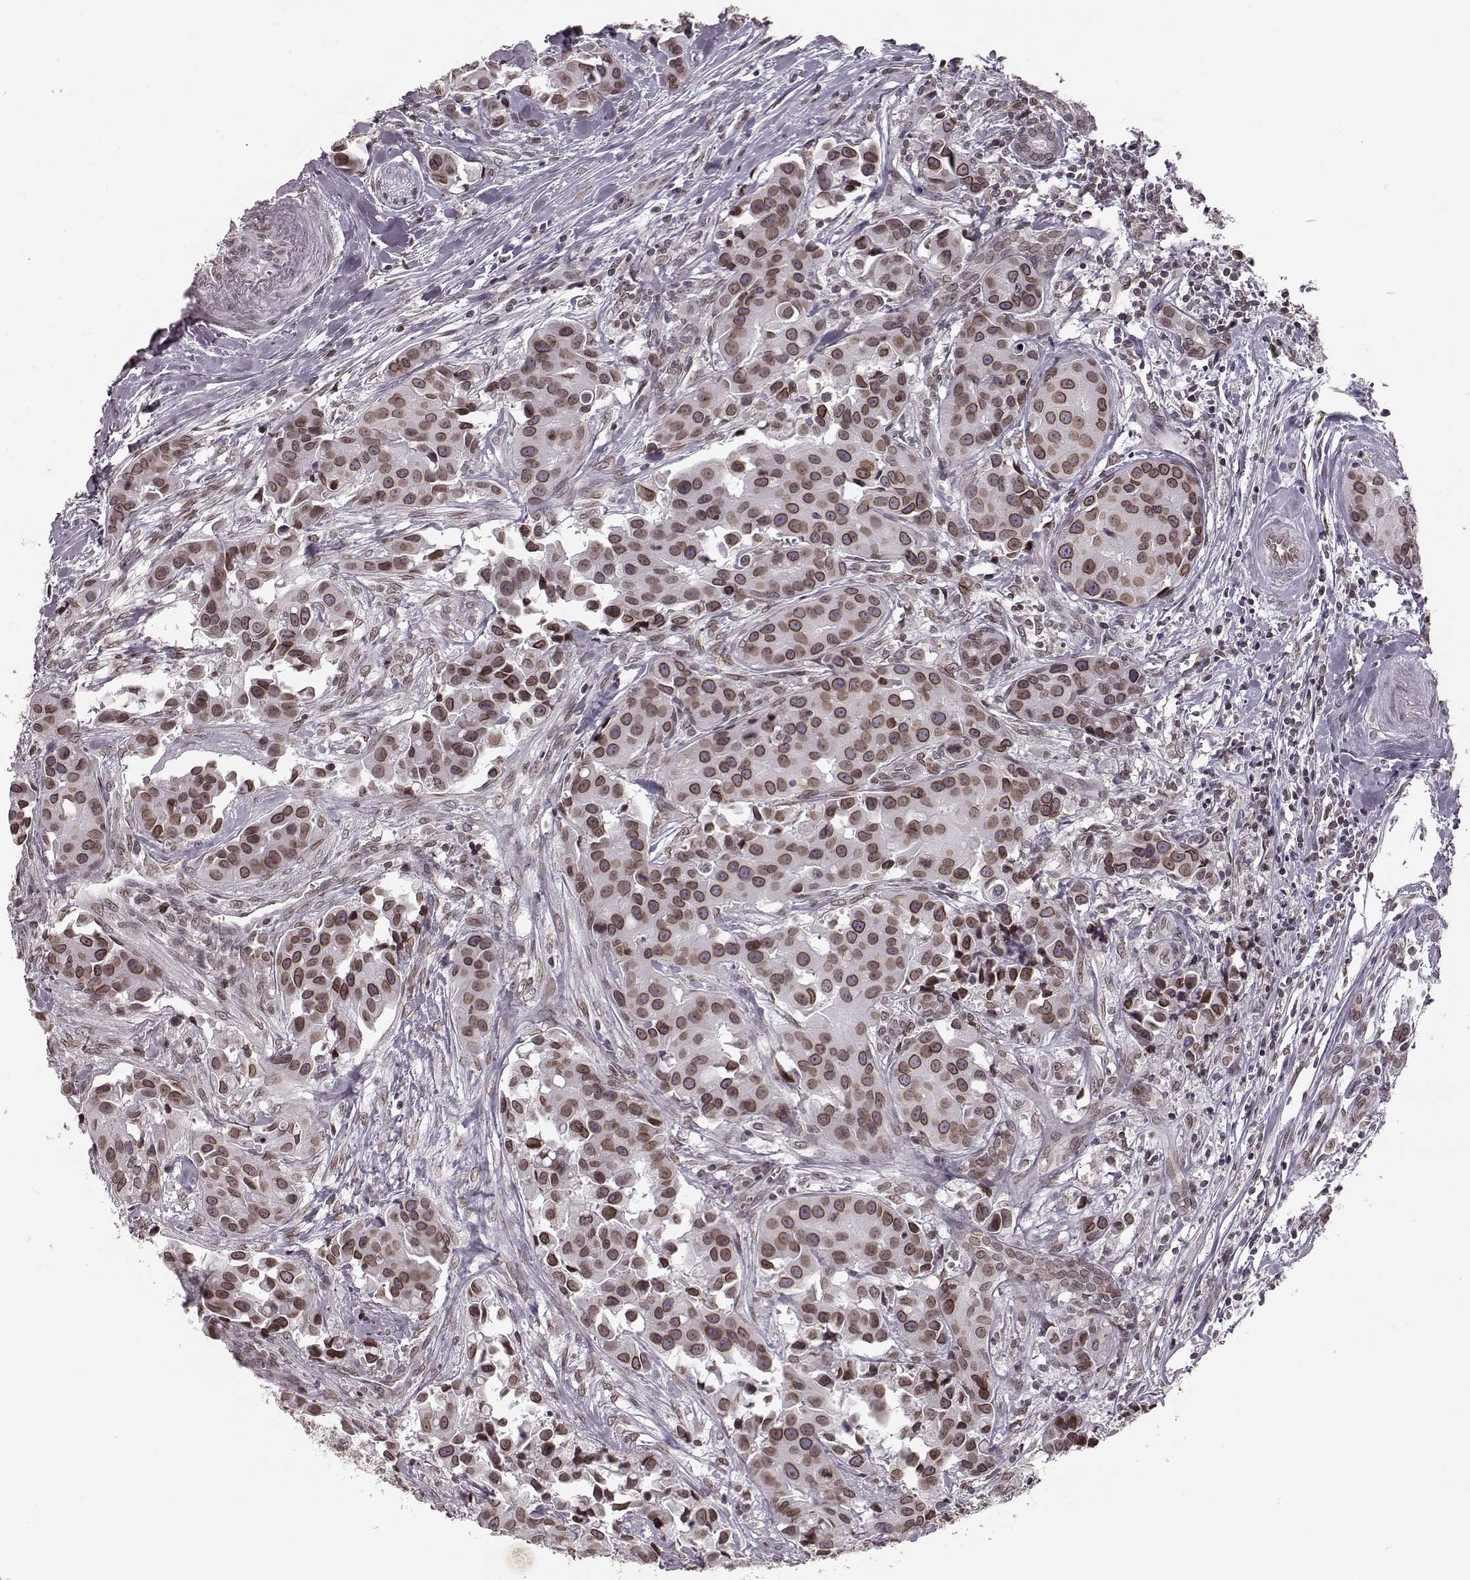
{"staining": {"intensity": "strong", "quantity": ">75%", "location": "cytoplasmic/membranous,nuclear"}, "tissue": "head and neck cancer", "cell_type": "Tumor cells", "image_type": "cancer", "snomed": [{"axis": "morphology", "description": "Adenocarcinoma, NOS"}, {"axis": "topography", "description": "Head-Neck"}], "caption": "Protein analysis of head and neck cancer tissue demonstrates strong cytoplasmic/membranous and nuclear expression in about >75% of tumor cells.", "gene": "DCAF12", "patient": {"sex": "male", "age": 76}}